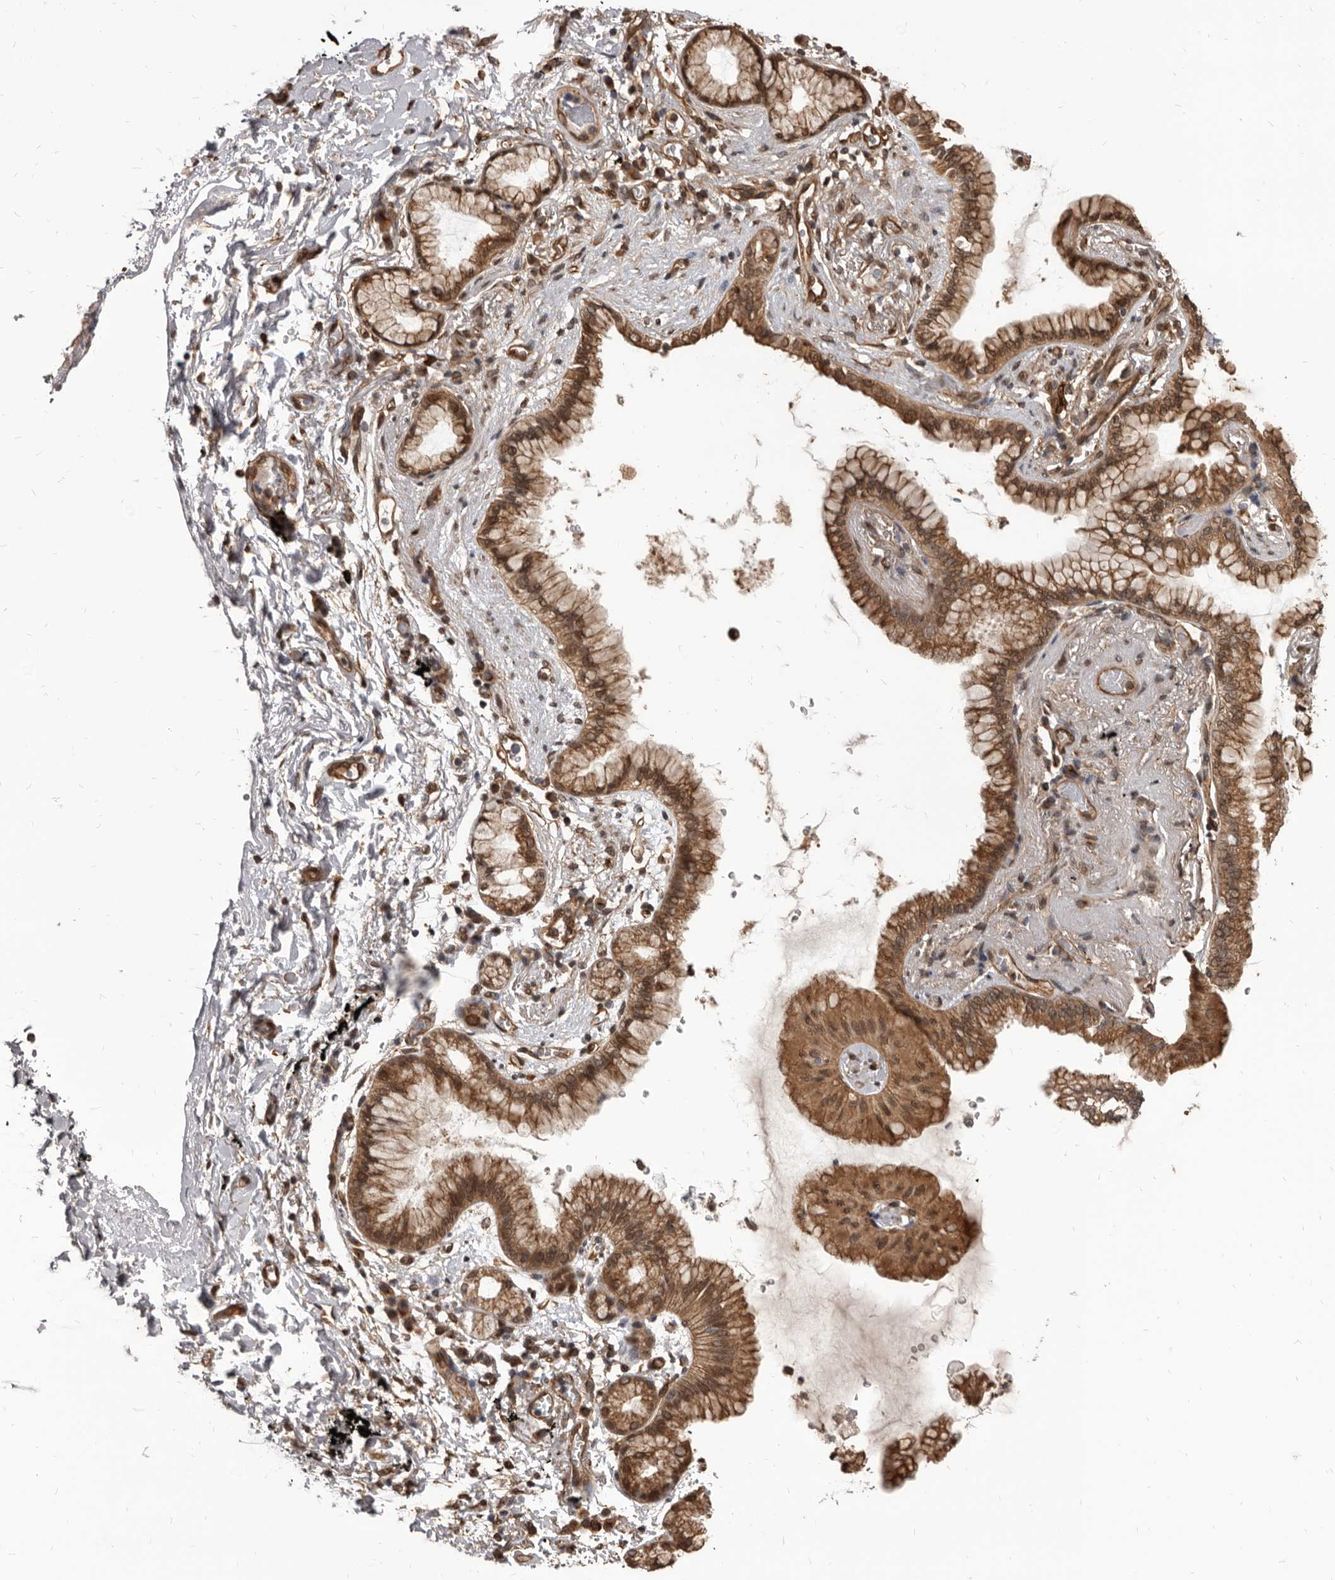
{"staining": {"intensity": "moderate", "quantity": ">75%", "location": "cytoplasmic/membranous,nuclear"}, "tissue": "lung cancer", "cell_type": "Tumor cells", "image_type": "cancer", "snomed": [{"axis": "morphology", "description": "Adenocarcinoma, NOS"}, {"axis": "topography", "description": "Lung"}], "caption": "This is an image of immunohistochemistry (IHC) staining of adenocarcinoma (lung), which shows moderate positivity in the cytoplasmic/membranous and nuclear of tumor cells.", "gene": "ADAMTS20", "patient": {"sex": "female", "age": 70}}